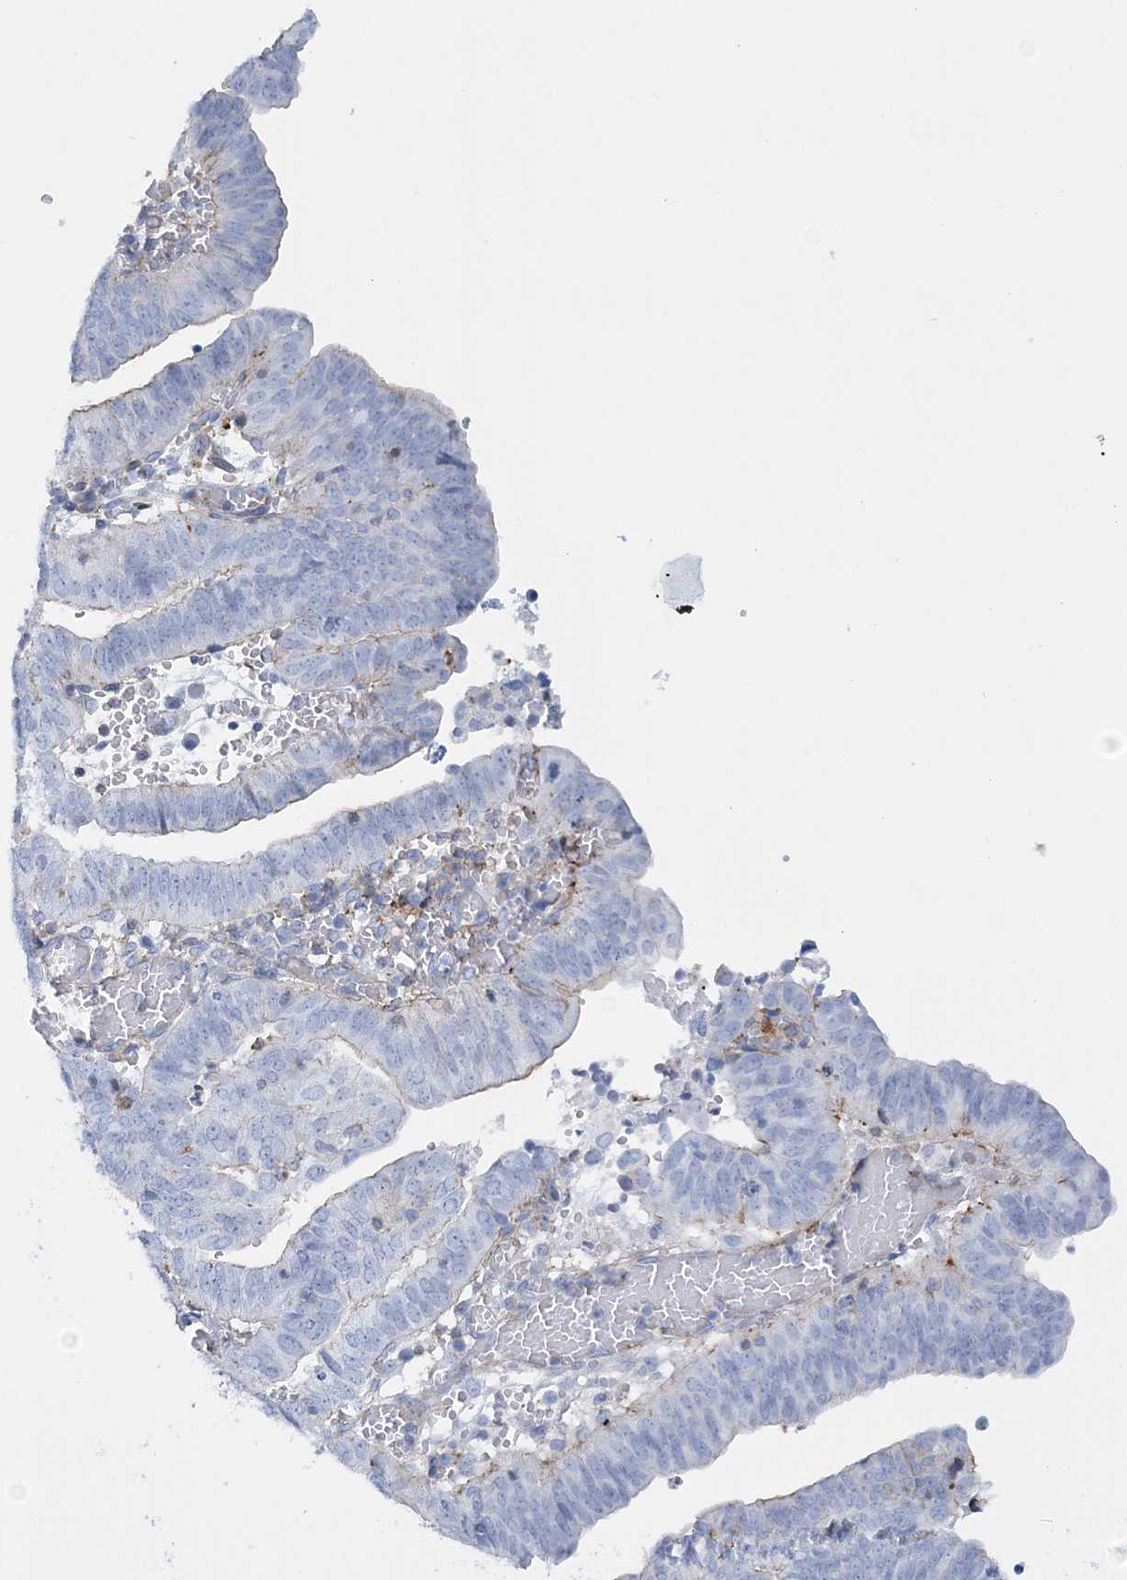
{"staining": {"intensity": "negative", "quantity": "none", "location": "none"}, "tissue": "endometrial cancer", "cell_type": "Tumor cells", "image_type": "cancer", "snomed": [{"axis": "morphology", "description": "Adenocarcinoma, NOS"}, {"axis": "topography", "description": "Uterus"}], "caption": "A high-resolution photomicrograph shows immunohistochemistry staining of adenocarcinoma (endometrial), which exhibits no significant staining in tumor cells.", "gene": "C11orf21", "patient": {"sex": "female", "age": 77}}